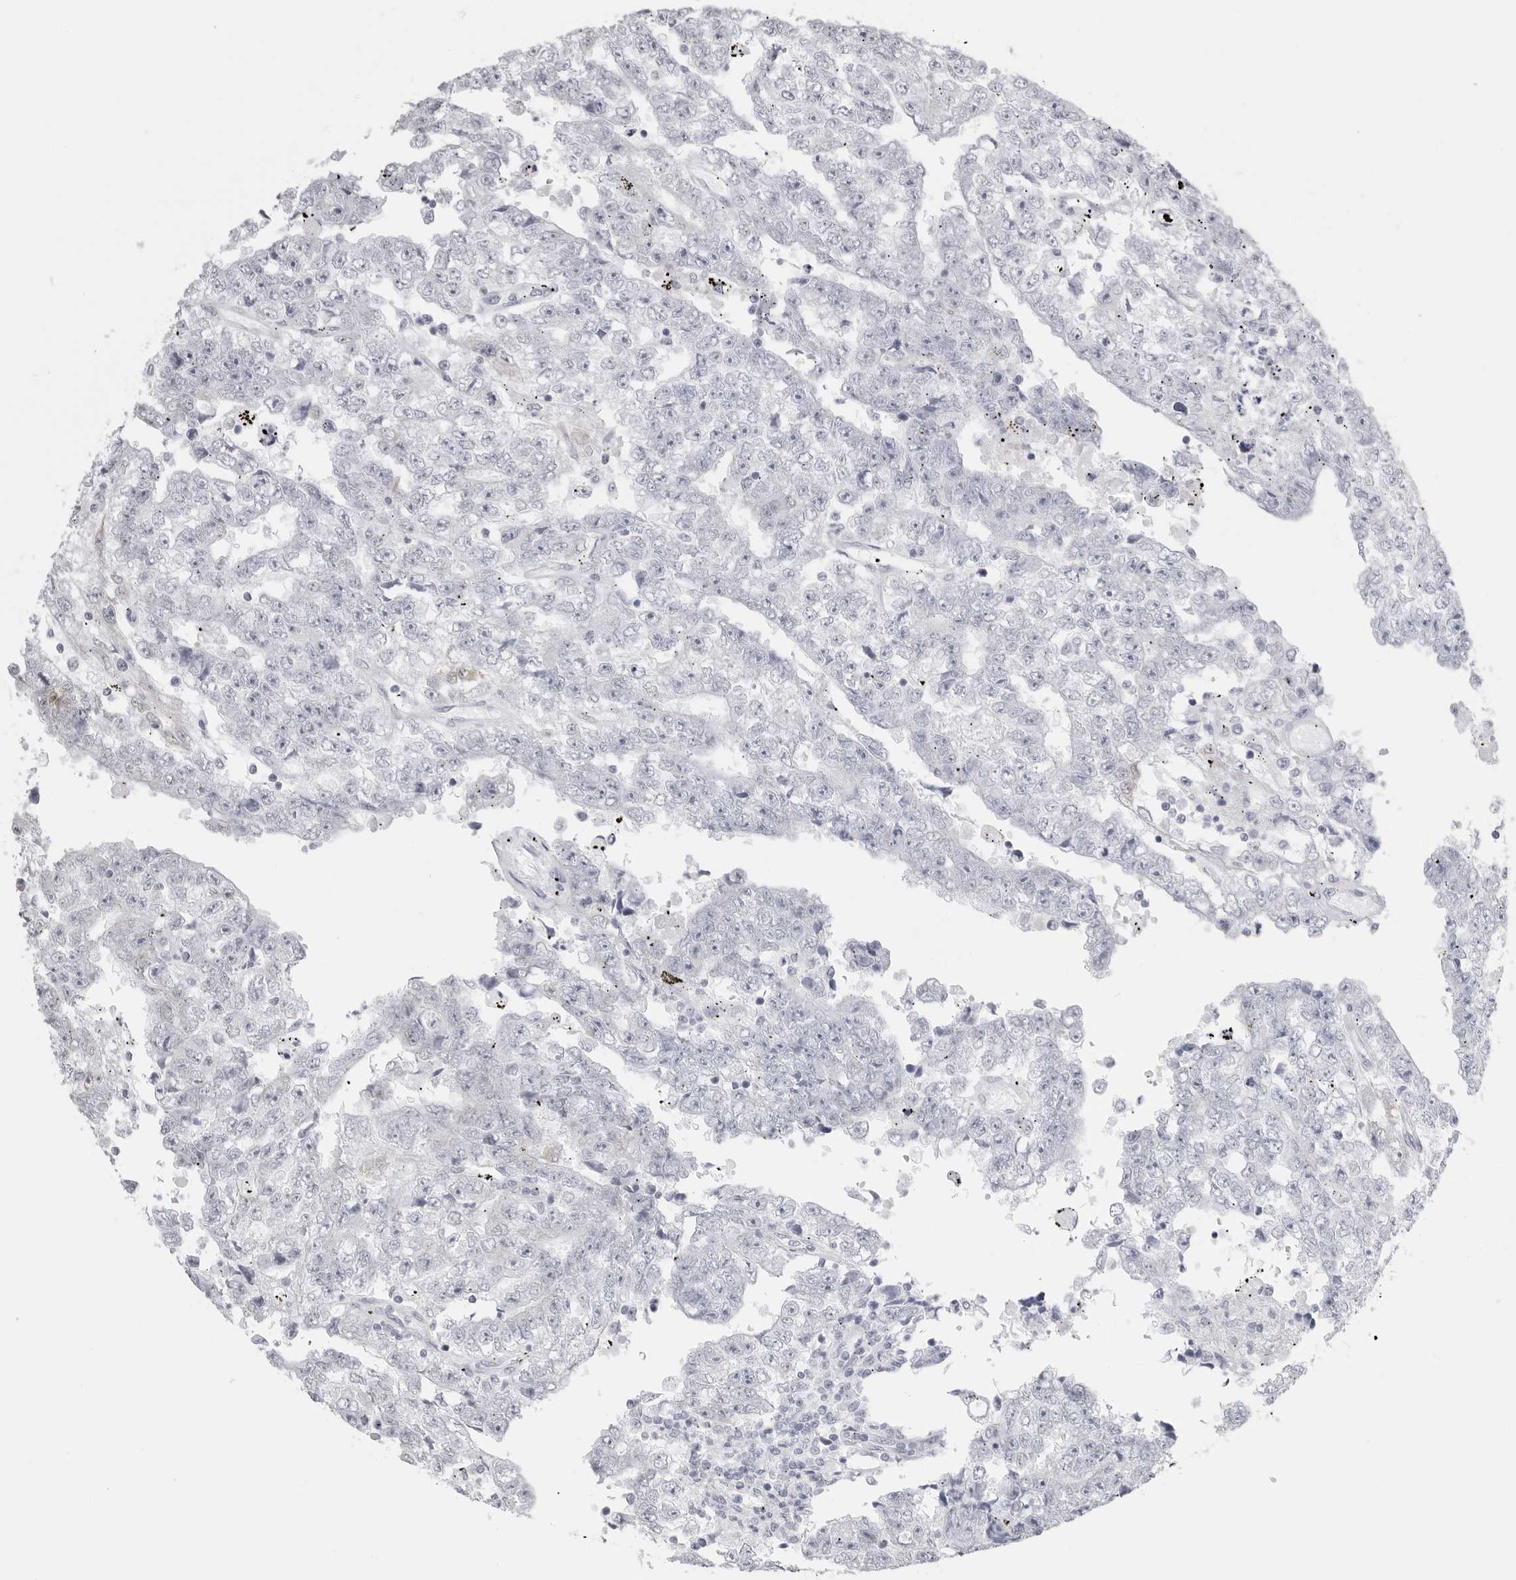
{"staining": {"intensity": "negative", "quantity": "none", "location": "none"}, "tissue": "testis cancer", "cell_type": "Tumor cells", "image_type": "cancer", "snomed": [{"axis": "morphology", "description": "Carcinoma, Embryonal, NOS"}, {"axis": "topography", "description": "Testis"}], "caption": "A micrograph of human embryonal carcinoma (testis) is negative for staining in tumor cells. The staining is performed using DAB brown chromogen with nuclei counter-stained in using hematoxylin.", "gene": "SERPINF2", "patient": {"sex": "male", "age": 25}}